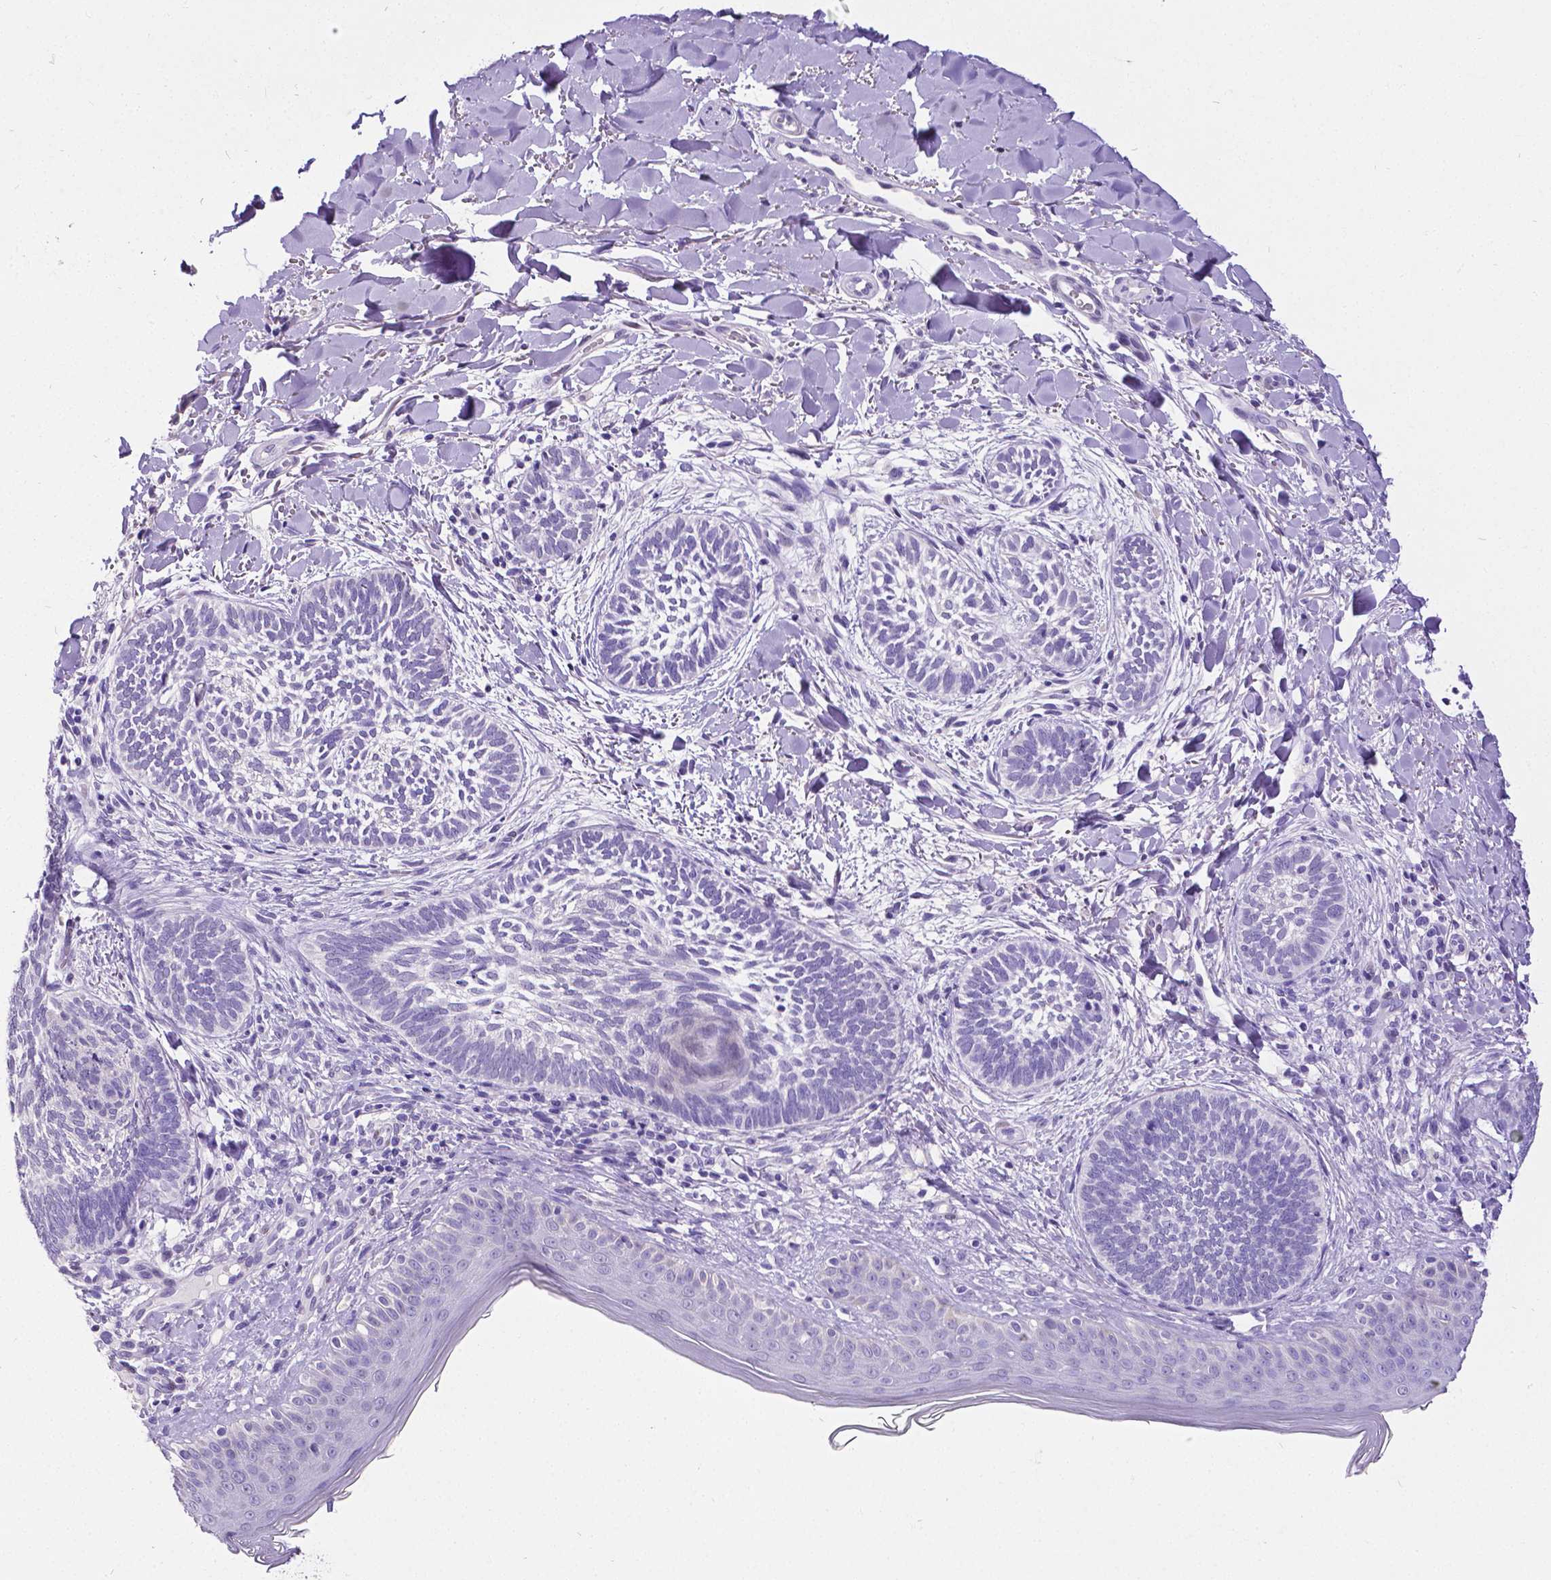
{"staining": {"intensity": "negative", "quantity": "none", "location": "none"}, "tissue": "skin cancer", "cell_type": "Tumor cells", "image_type": "cancer", "snomed": [{"axis": "morphology", "description": "Normal tissue, NOS"}, {"axis": "morphology", "description": "Basal cell carcinoma"}, {"axis": "topography", "description": "Skin"}], "caption": "Immunohistochemical staining of human skin cancer shows no significant staining in tumor cells.", "gene": "SATB2", "patient": {"sex": "male", "age": 46}}